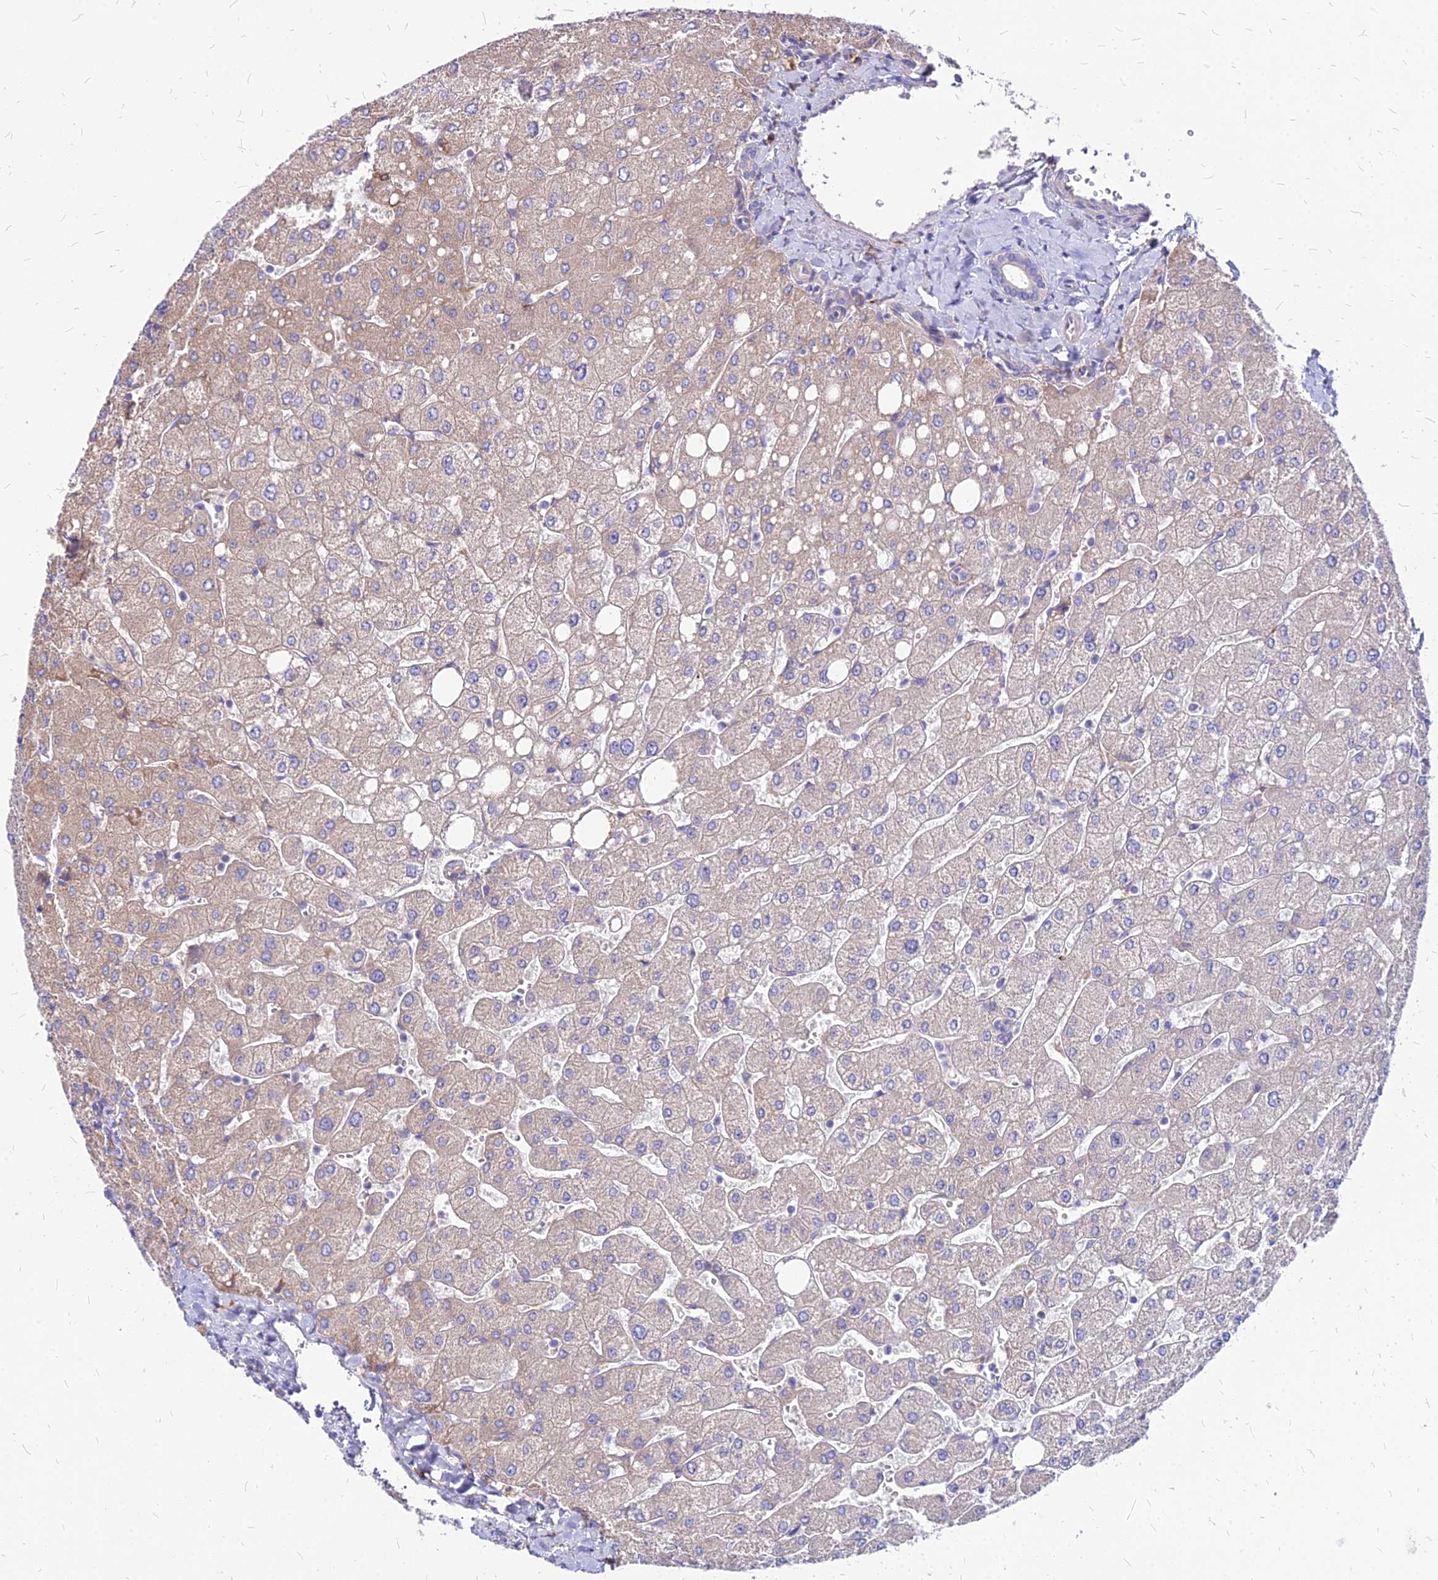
{"staining": {"intensity": "negative", "quantity": "none", "location": "none"}, "tissue": "liver", "cell_type": "Cholangiocytes", "image_type": "normal", "snomed": [{"axis": "morphology", "description": "Normal tissue, NOS"}, {"axis": "topography", "description": "Liver"}], "caption": "IHC of unremarkable liver displays no positivity in cholangiocytes.", "gene": "COMMD10", "patient": {"sex": "male", "age": 55}}